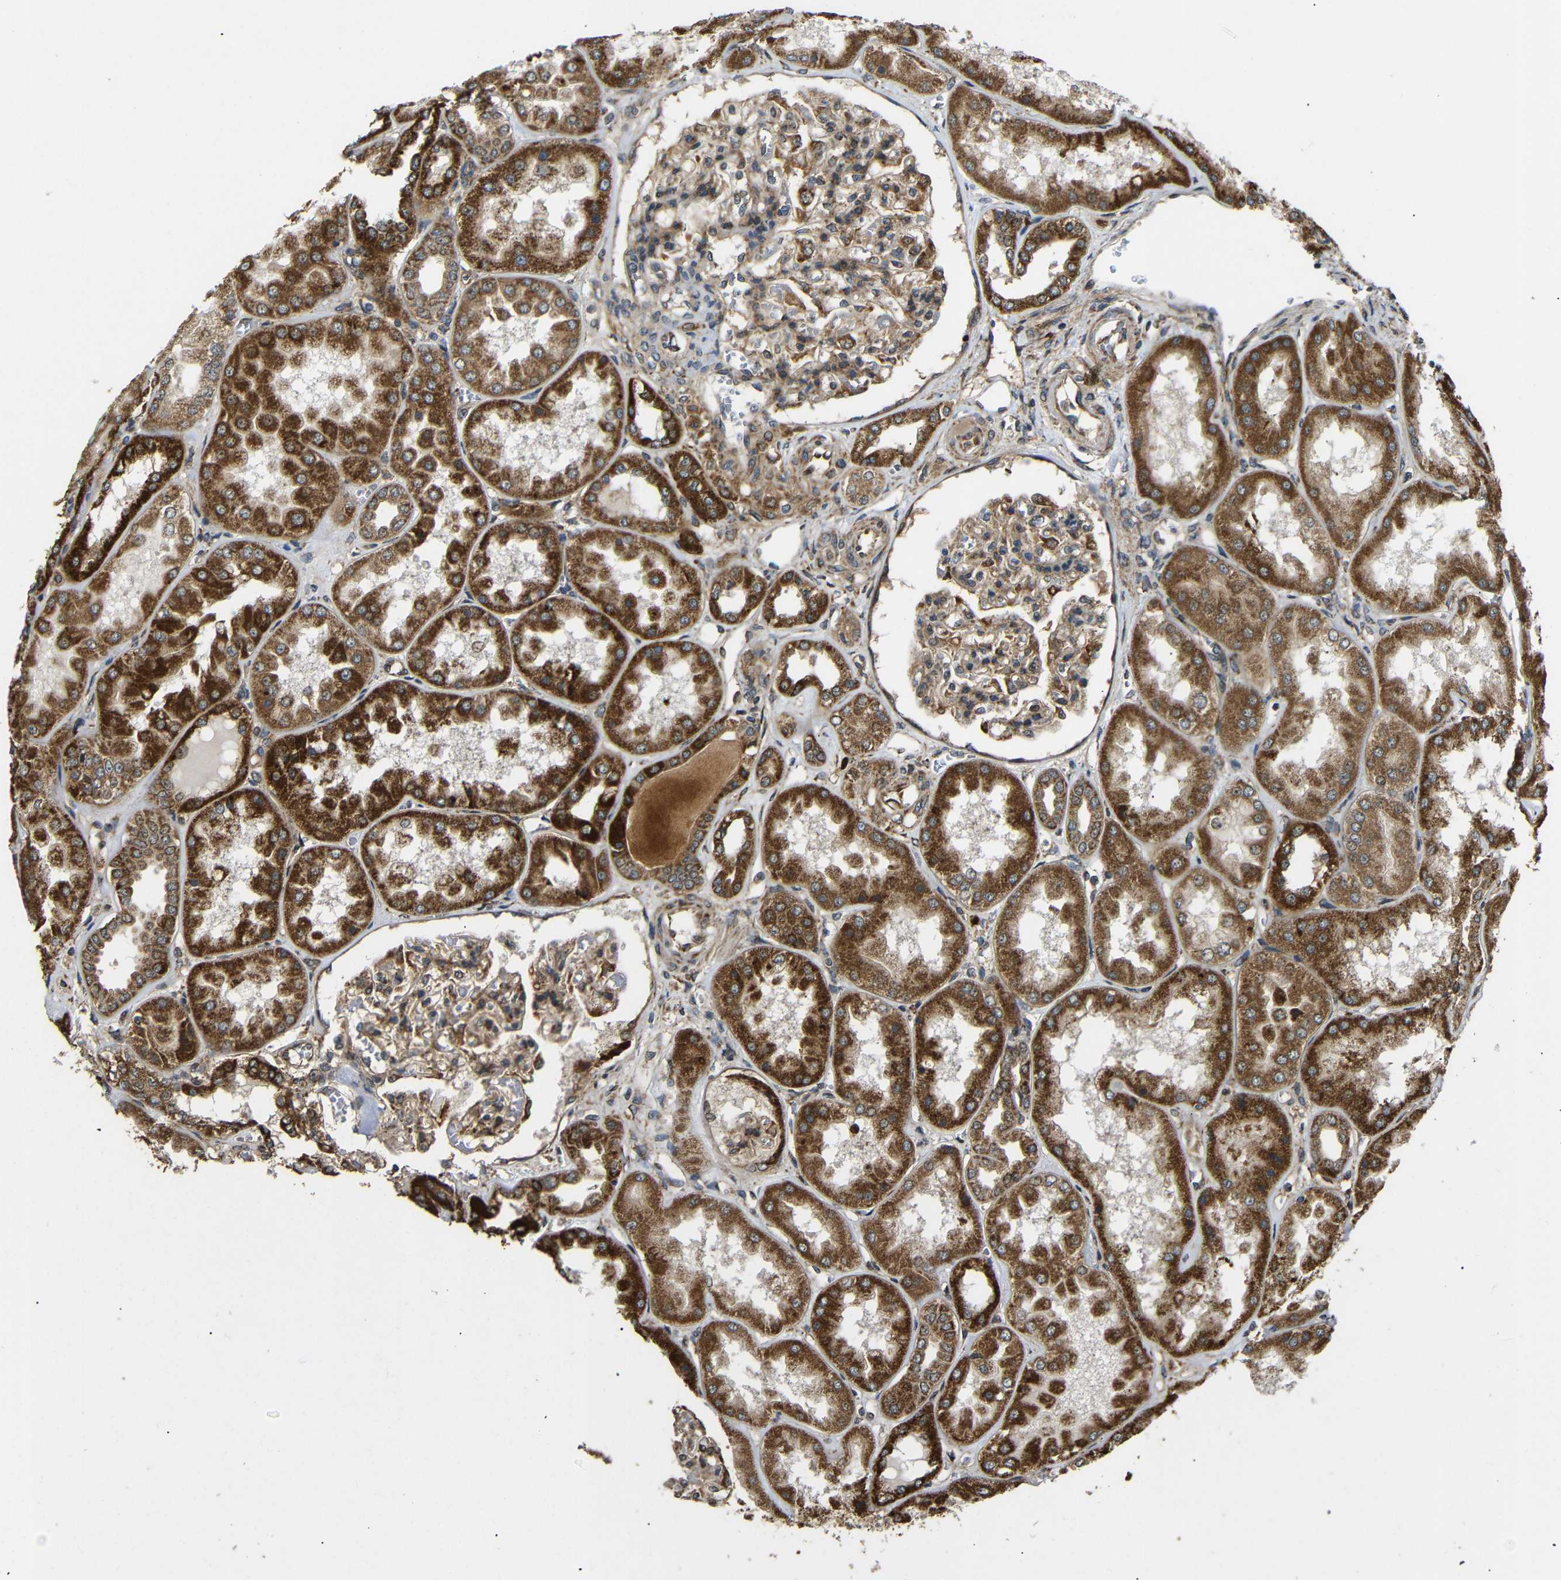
{"staining": {"intensity": "moderate", "quantity": "25%-75%", "location": "cytoplasmic/membranous"}, "tissue": "kidney", "cell_type": "Cells in glomeruli", "image_type": "normal", "snomed": [{"axis": "morphology", "description": "Normal tissue, NOS"}, {"axis": "topography", "description": "Kidney"}], "caption": "Immunohistochemistry (DAB (3,3'-diaminobenzidine)) staining of benign human kidney exhibits moderate cytoplasmic/membranous protein positivity in approximately 25%-75% of cells in glomeruli. The staining was performed using DAB (3,3'-diaminobenzidine) to visualize the protein expression in brown, while the nuclei were stained in blue with hematoxylin (Magnification: 20x).", "gene": "KANK4", "patient": {"sex": "female", "age": 56}}